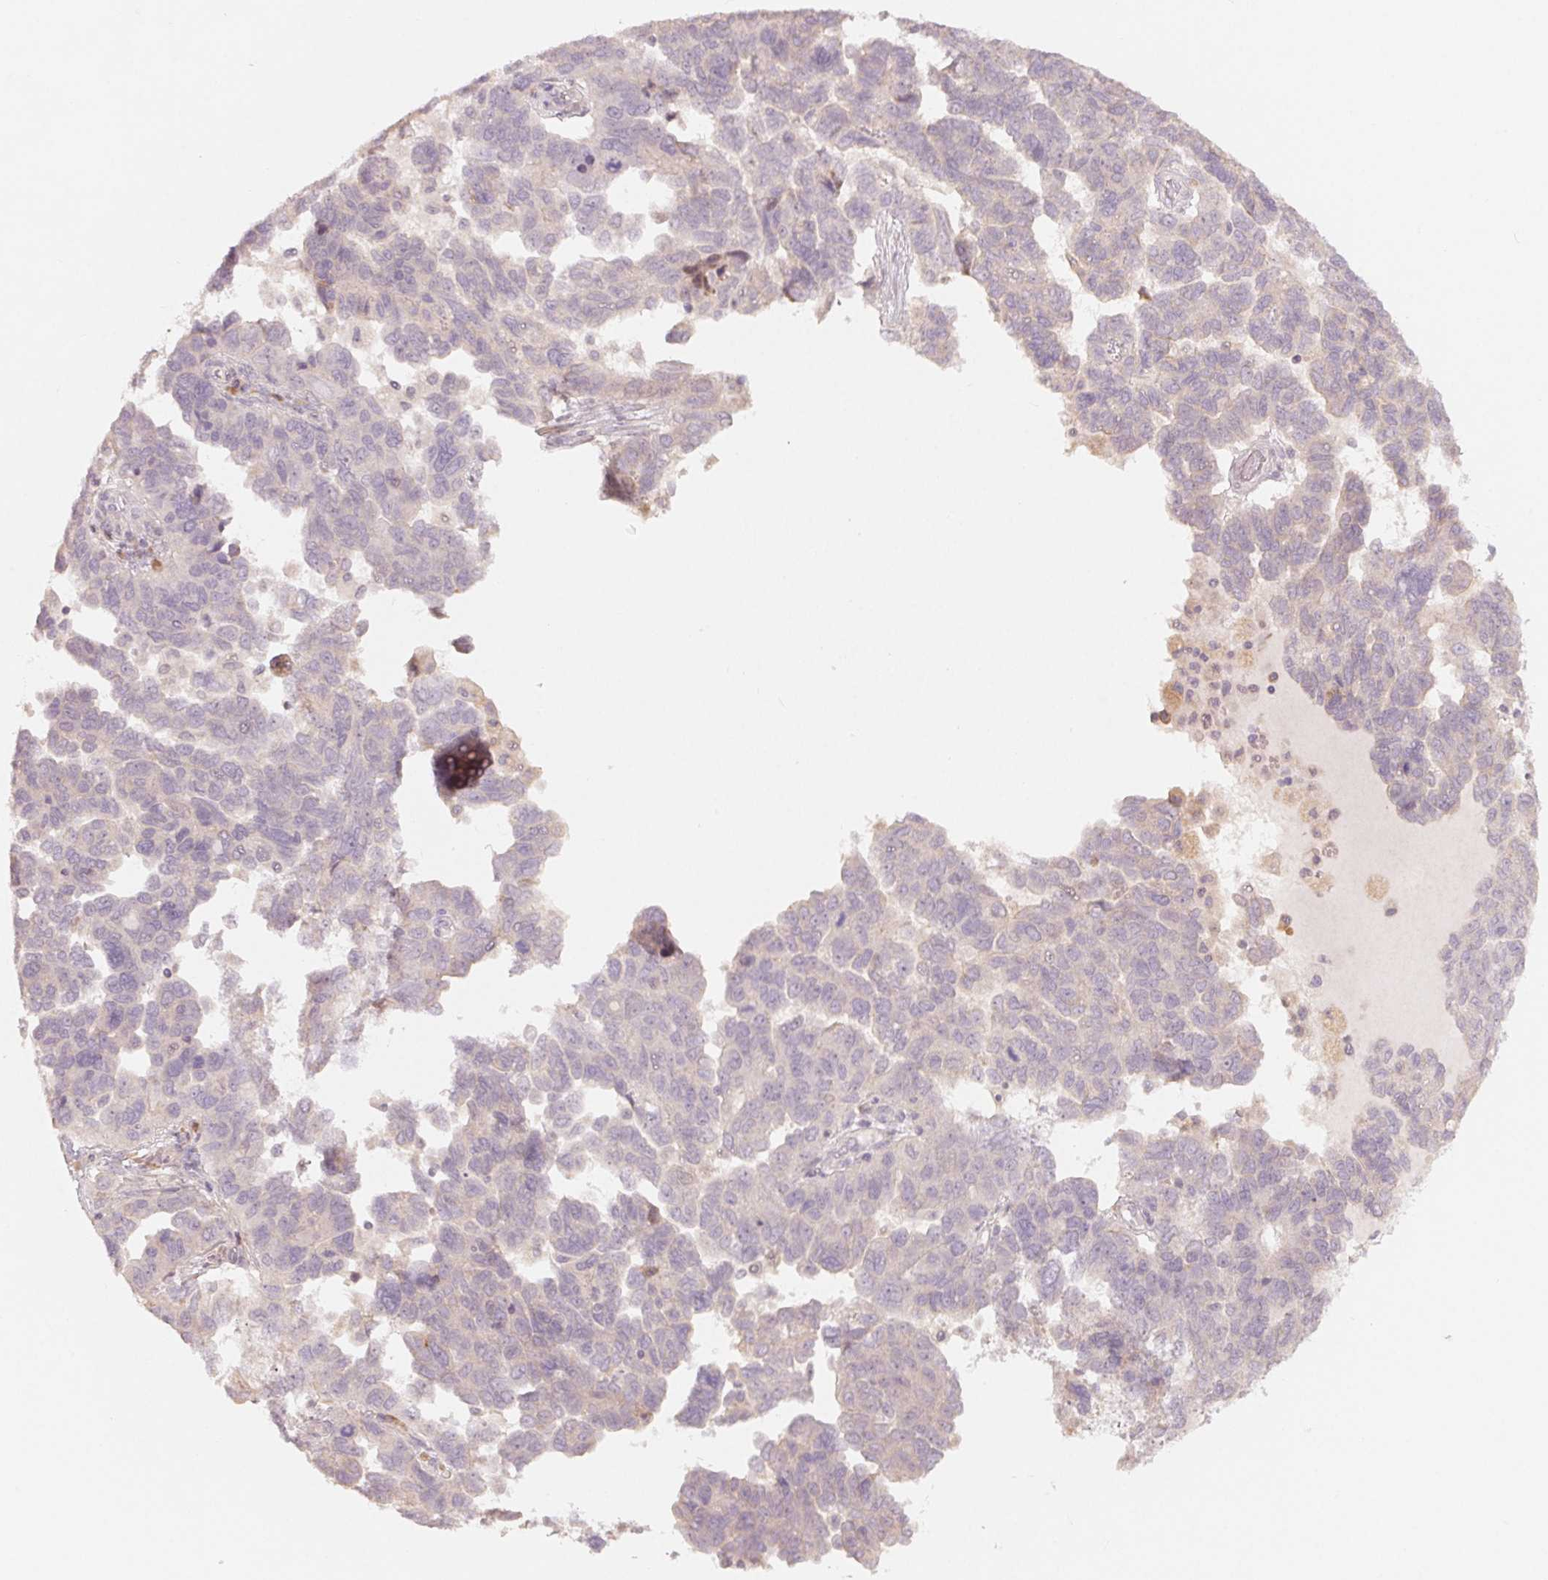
{"staining": {"intensity": "negative", "quantity": "none", "location": "none"}, "tissue": "ovarian cancer", "cell_type": "Tumor cells", "image_type": "cancer", "snomed": [{"axis": "morphology", "description": "Cystadenocarcinoma, serous, NOS"}, {"axis": "topography", "description": "Ovary"}], "caption": "Tumor cells show no significant protein staining in ovarian cancer.", "gene": "DENND2C", "patient": {"sex": "female", "age": 64}}